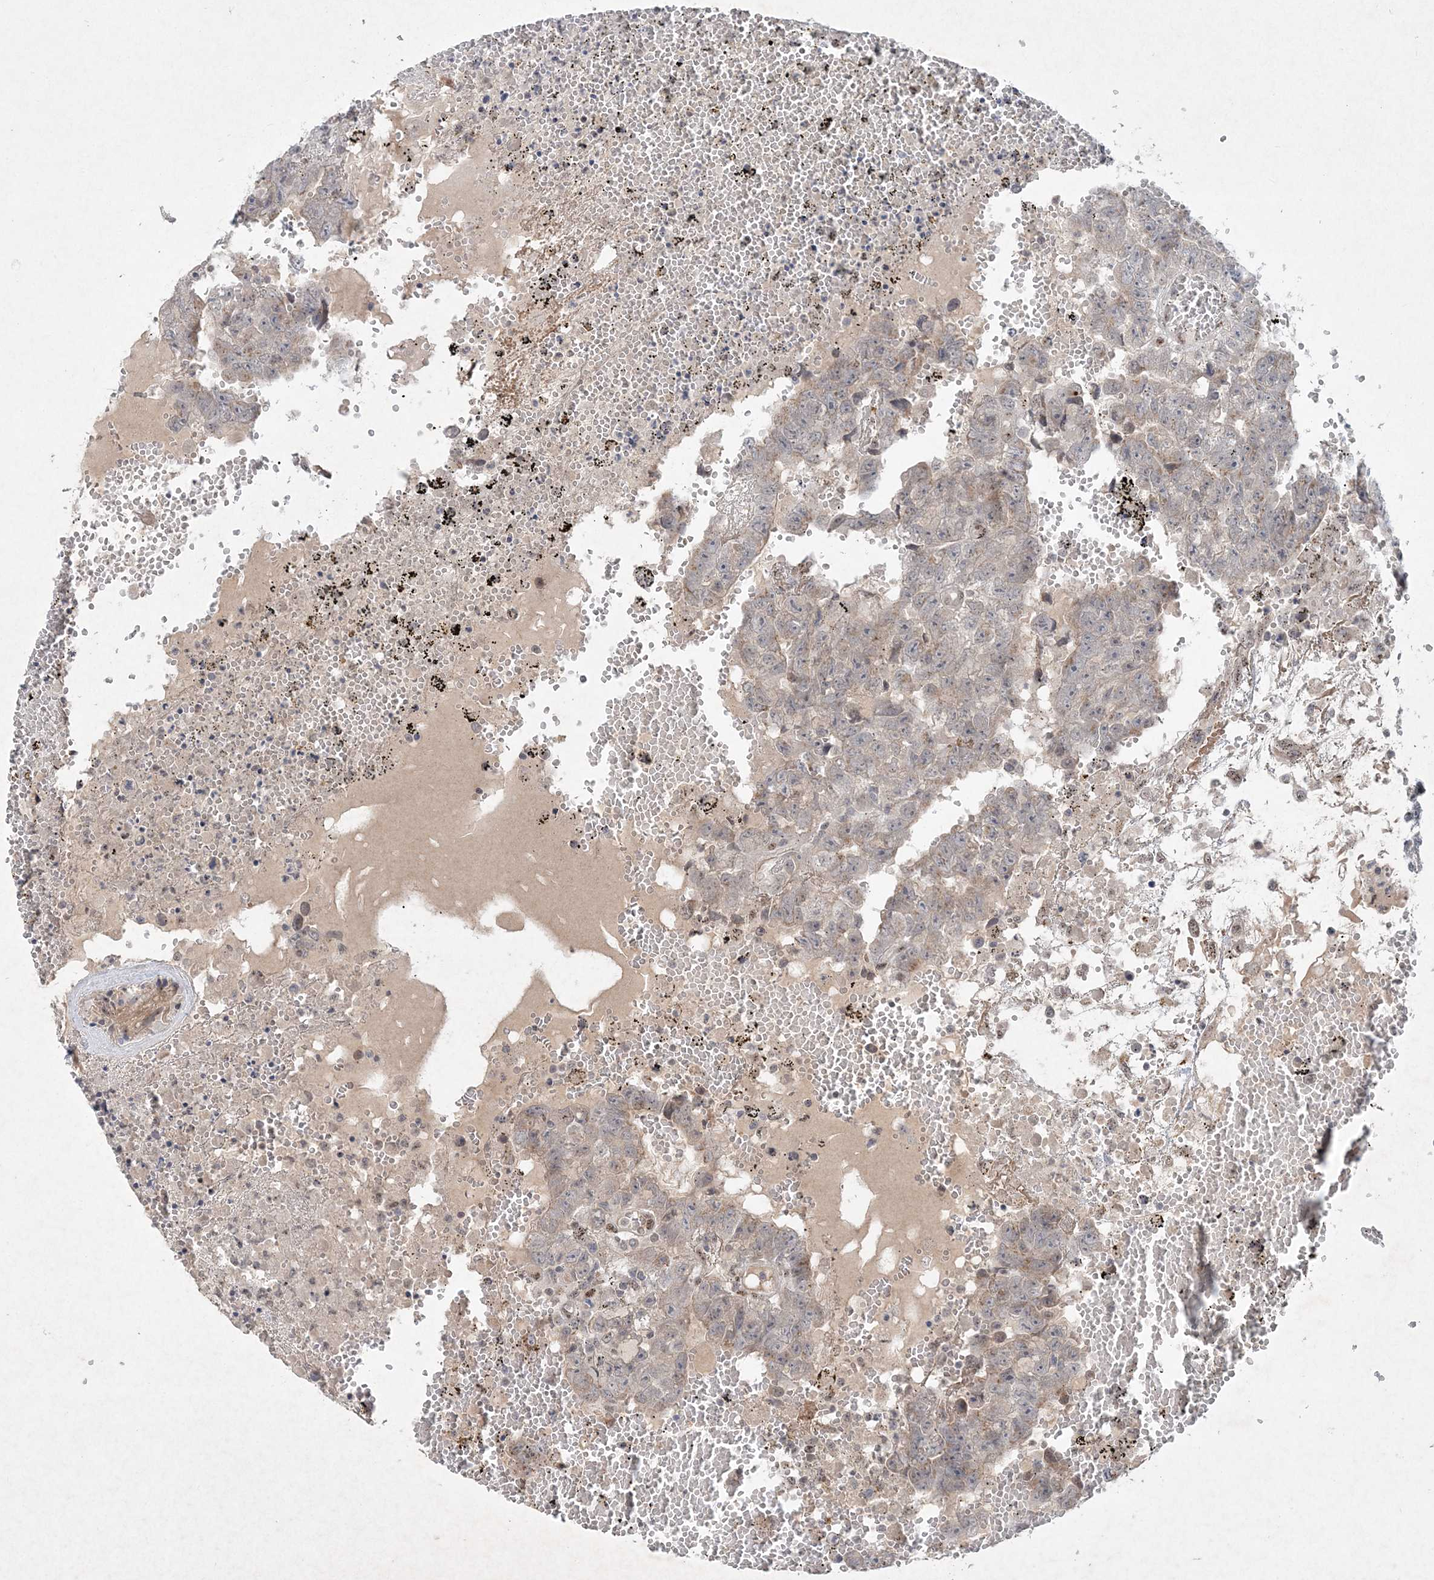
{"staining": {"intensity": "weak", "quantity": "<25%", "location": "cytoplasmic/membranous"}, "tissue": "testis cancer", "cell_type": "Tumor cells", "image_type": "cancer", "snomed": [{"axis": "morphology", "description": "Carcinoma, Embryonal, NOS"}, {"axis": "topography", "description": "Testis"}], "caption": "The IHC photomicrograph has no significant positivity in tumor cells of testis embryonal carcinoma tissue. (Stains: DAB (3,3'-diaminobenzidine) IHC with hematoxylin counter stain, Microscopy: brightfield microscopy at high magnification).", "gene": "GIN1", "patient": {"sex": "male", "age": 25}}